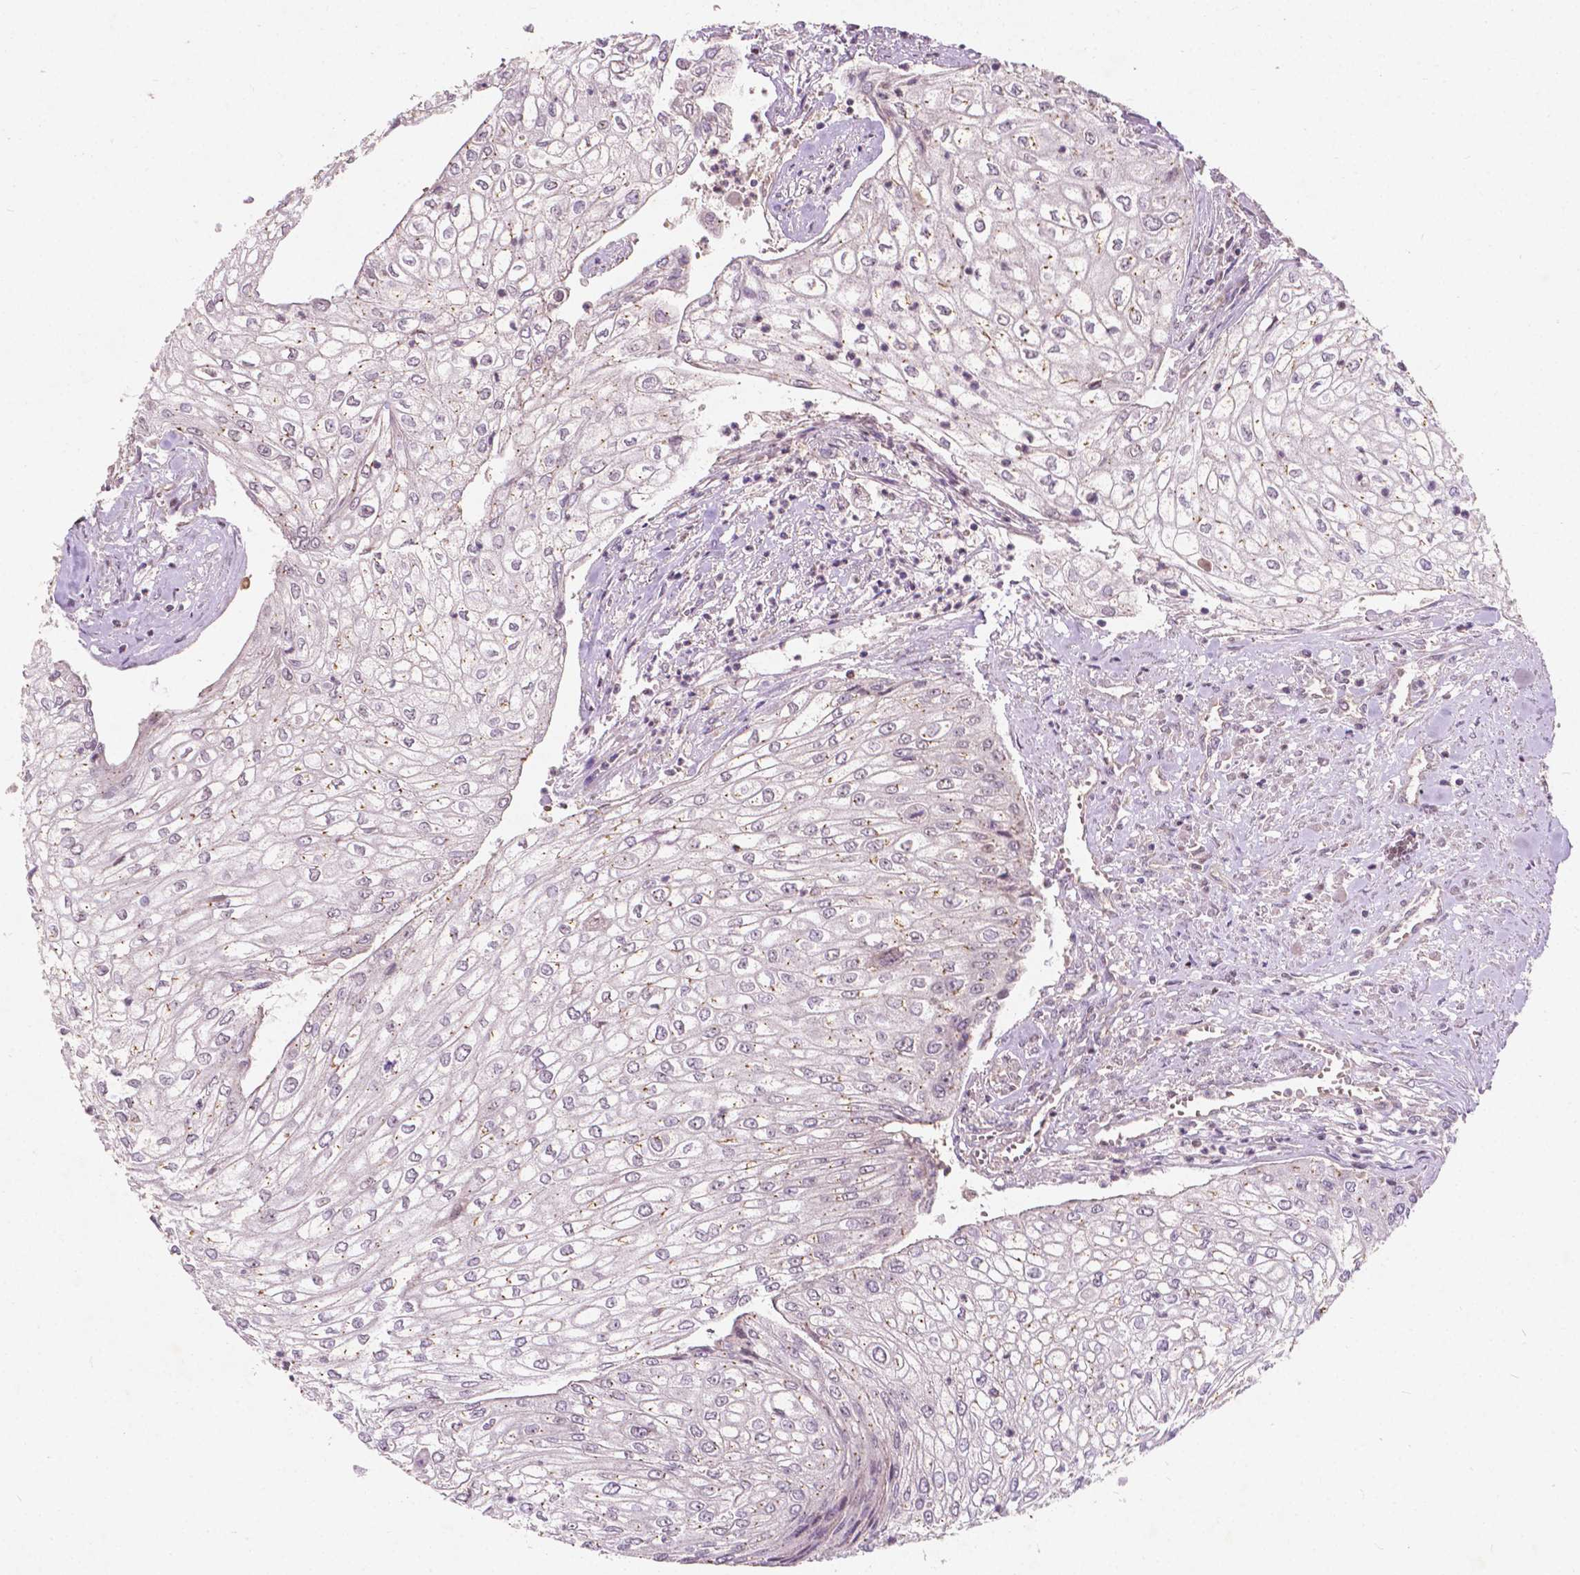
{"staining": {"intensity": "negative", "quantity": "none", "location": "none"}, "tissue": "urothelial cancer", "cell_type": "Tumor cells", "image_type": "cancer", "snomed": [{"axis": "morphology", "description": "Urothelial carcinoma, High grade"}, {"axis": "topography", "description": "Urinary bladder"}], "caption": "Immunohistochemical staining of high-grade urothelial carcinoma demonstrates no significant staining in tumor cells.", "gene": "DUSP16", "patient": {"sex": "male", "age": 62}}